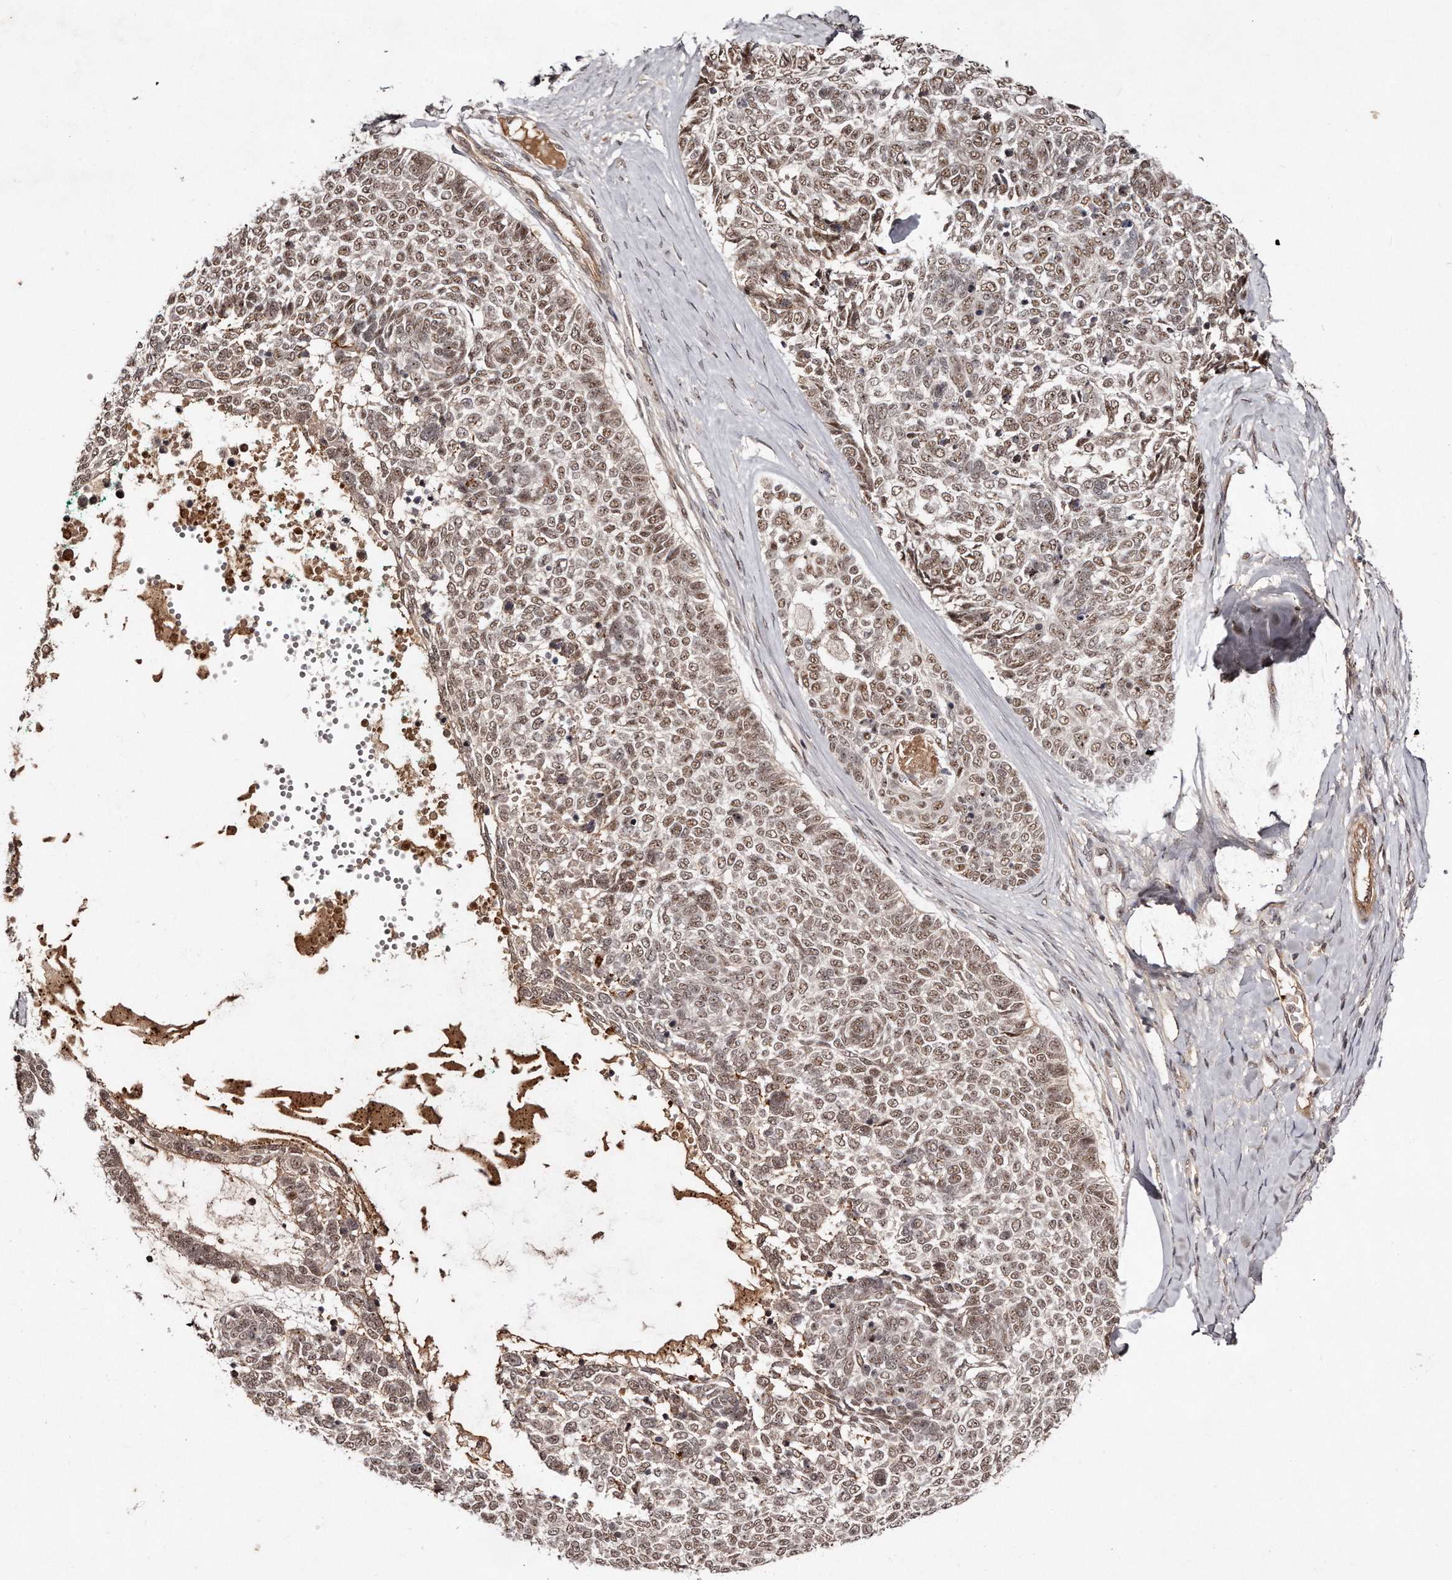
{"staining": {"intensity": "moderate", "quantity": ">75%", "location": "nuclear"}, "tissue": "skin cancer", "cell_type": "Tumor cells", "image_type": "cancer", "snomed": [{"axis": "morphology", "description": "Basal cell carcinoma"}, {"axis": "topography", "description": "Skin"}], "caption": "Tumor cells demonstrate medium levels of moderate nuclear expression in approximately >75% of cells in human skin basal cell carcinoma. Immunohistochemistry stains the protein in brown and the nuclei are stained blue.", "gene": "SOX4", "patient": {"sex": "female", "age": 81}}